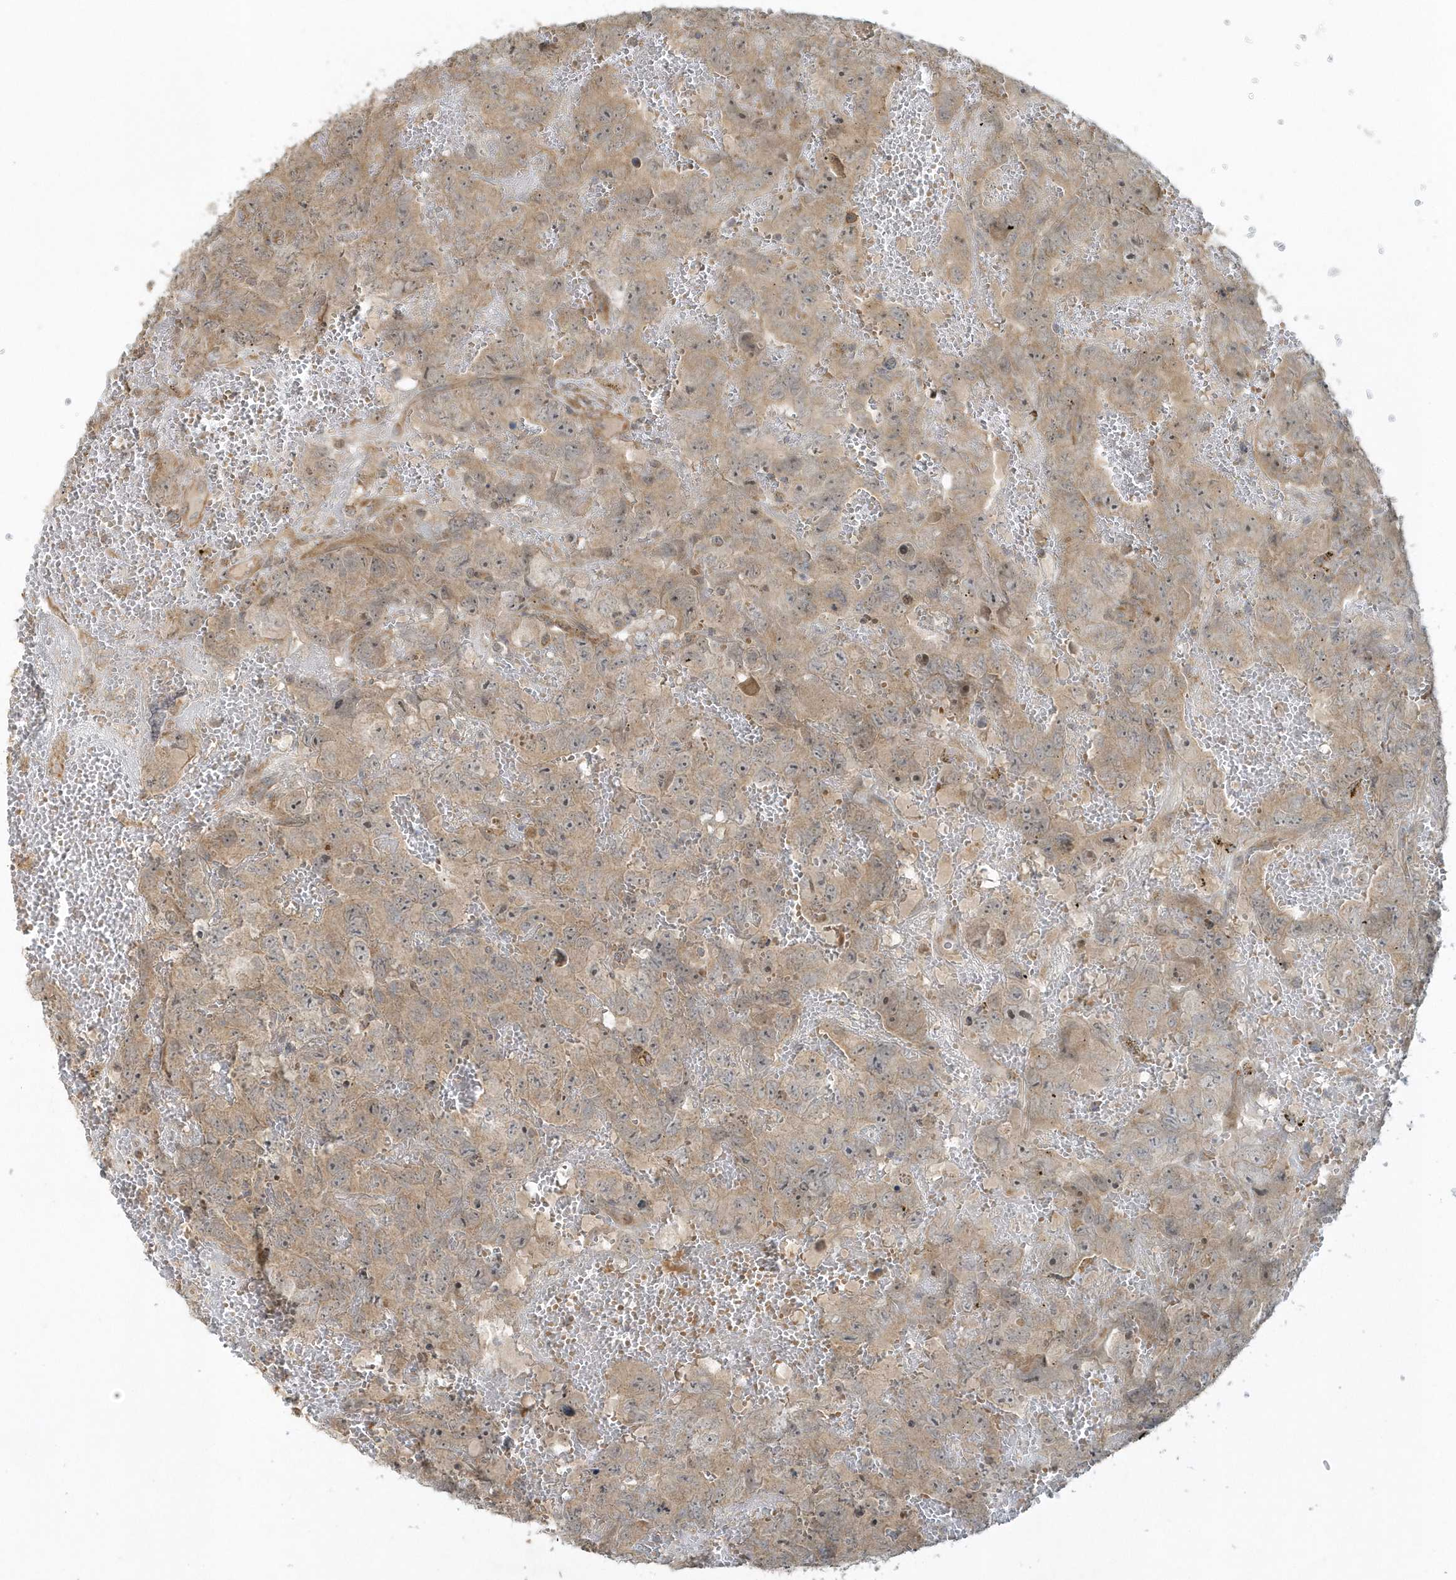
{"staining": {"intensity": "weak", "quantity": ">75%", "location": "cytoplasmic/membranous"}, "tissue": "testis cancer", "cell_type": "Tumor cells", "image_type": "cancer", "snomed": [{"axis": "morphology", "description": "Carcinoma, Embryonal, NOS"}, {"axis": "topography", "description": "Testis"}], "caption": "The immunohistochemical stain shows weak cytoplasmic/membranous positivity in tumor cells of testis embryonal carcinoma tissue.", "gene": "THG1L", "patient": {"sex": "male", "age": 45}}